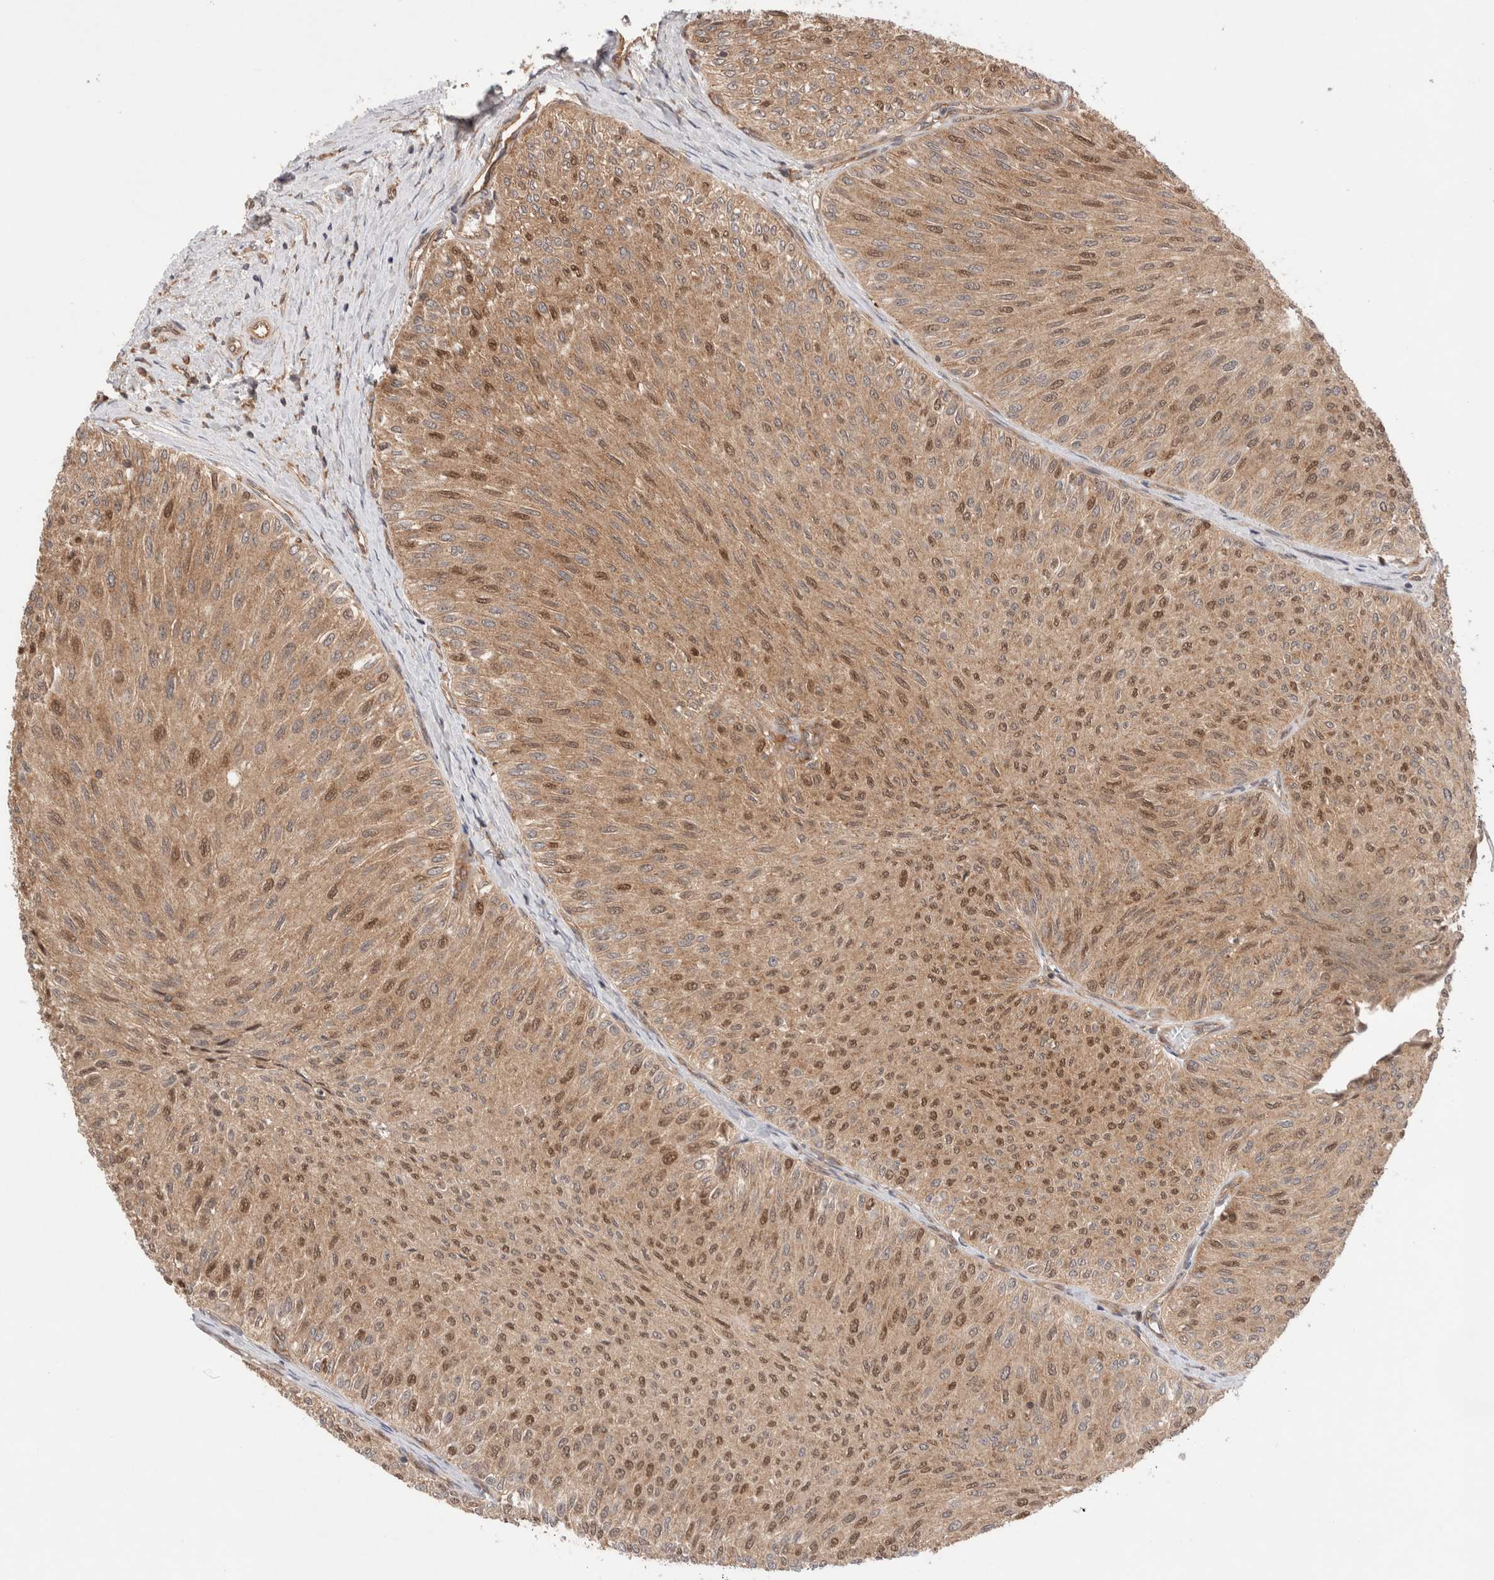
{"staining": {"intensity": "moderate", "quantity": ">75%", "location": "cytoplasmic/membranous,nuclear"}, "tissue": "urothelial cancer", "cell_type": "Tumor cells", "image_type": "cancer", "snomed": [{"axis": "morphology", "description": "Urothelial carcinoma, Low grade"}, {"axis": "topography", "description": "Urinary bladder"}], "caption": "Low-grade urothelial carcinoma stained with immunohistochemistry (IHC) displays moderate cytoplasmic/membranous and nuclear staining in about >75% of tumor cells.", "gene": "SIKE1", "patient": {"sex": "male", "age": 78}}